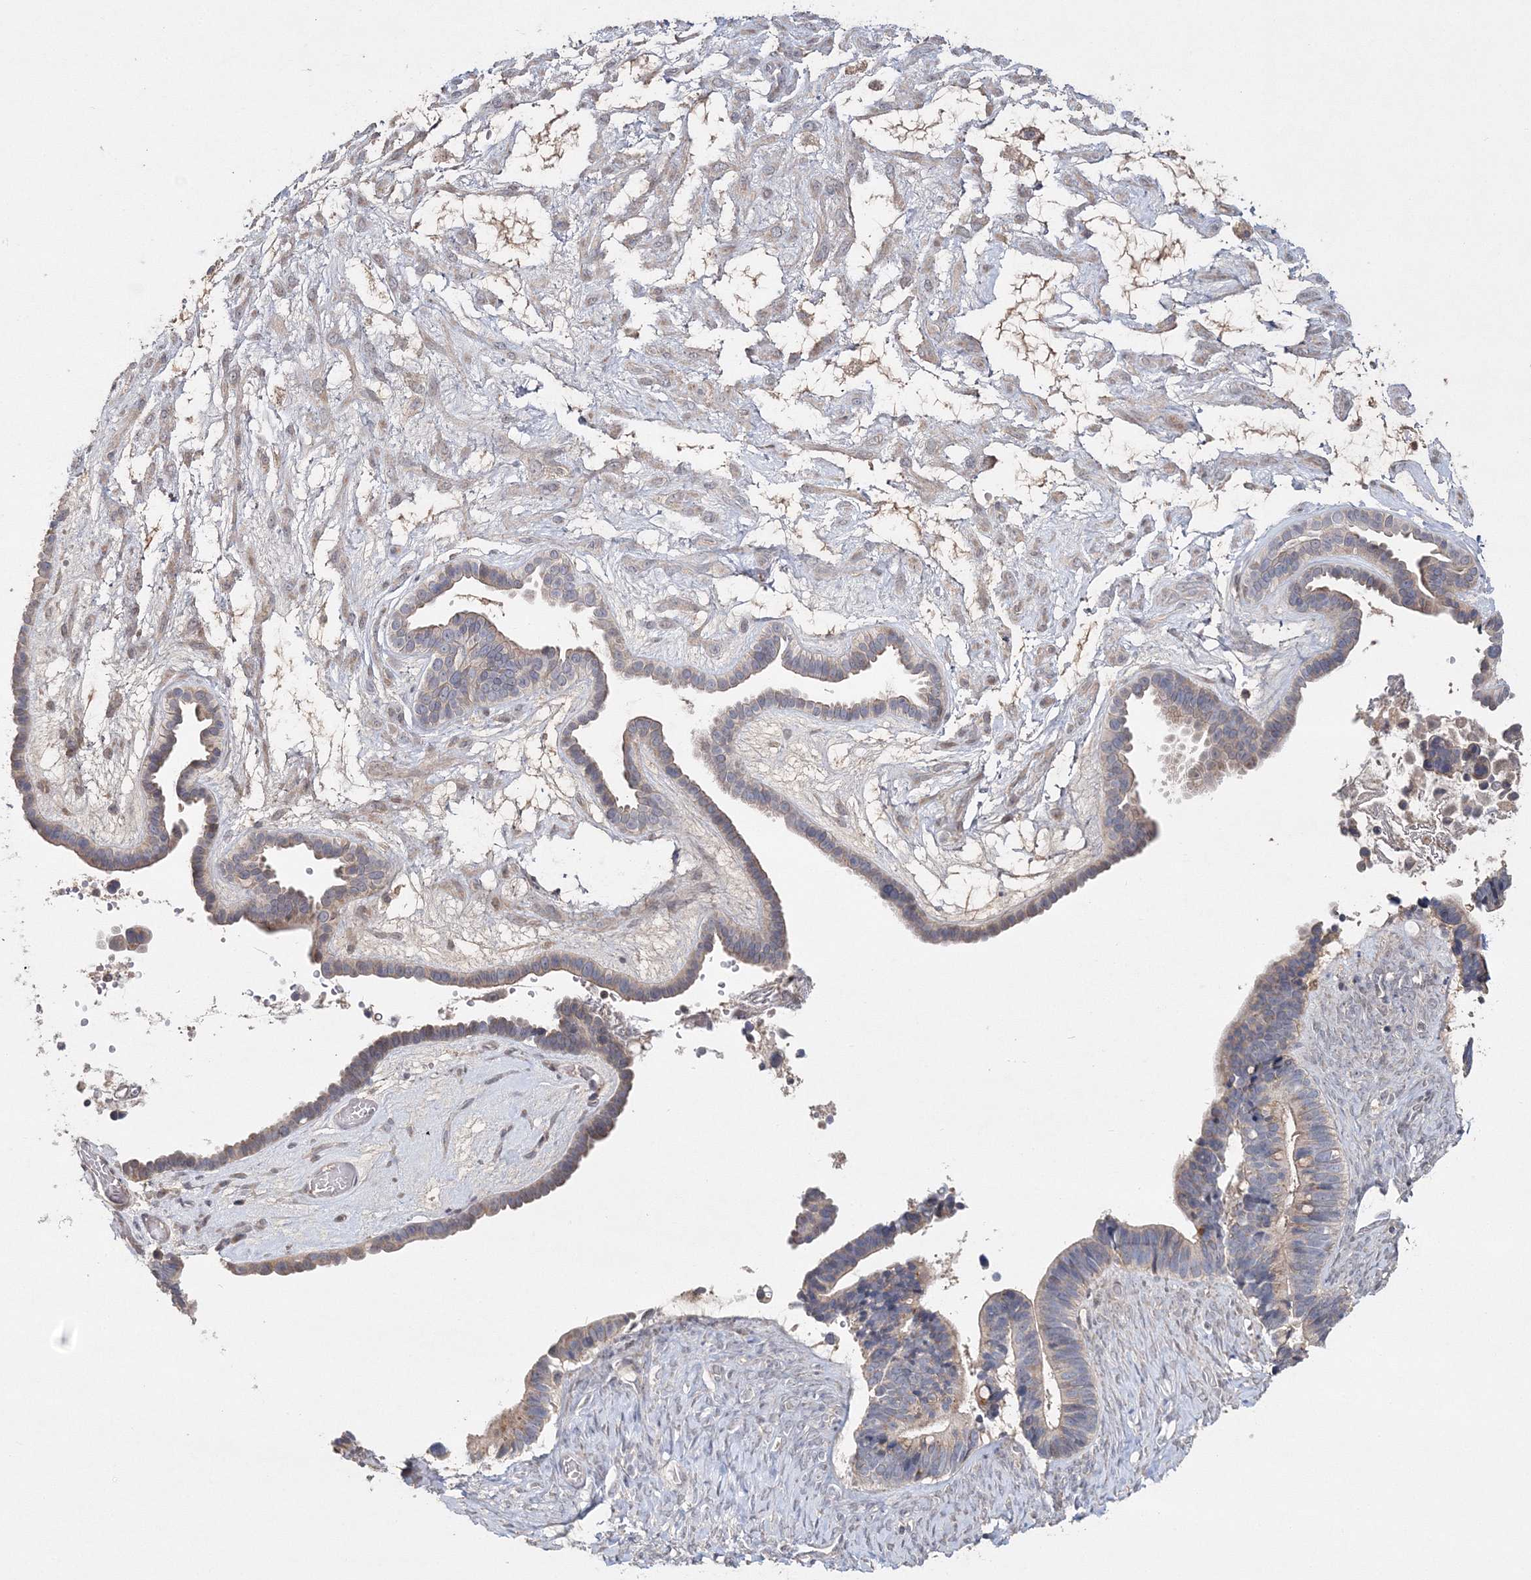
{"staining": {"intensity": "weak", "quantity": "25%-75%", "location": "cytoplasmic/membranous"}, "tissue": "ovarian cancer", "cell_type": "Tumor cells", "image_type": "cancer", "snomed": [{"axis": "morphology", "description": "Cystadenocarcinoma, serous, NOS"}, {"axis": "topography", "description": "Ovary"}], "caption": "Immunohistochemical staining of human ovarian cancer demonstrates weak cytoplasmic/membranous protein expression in about 25%-75% of tumor cells.", "gene": "GJB5", "patient": {"sex": "female", "age": 56}}